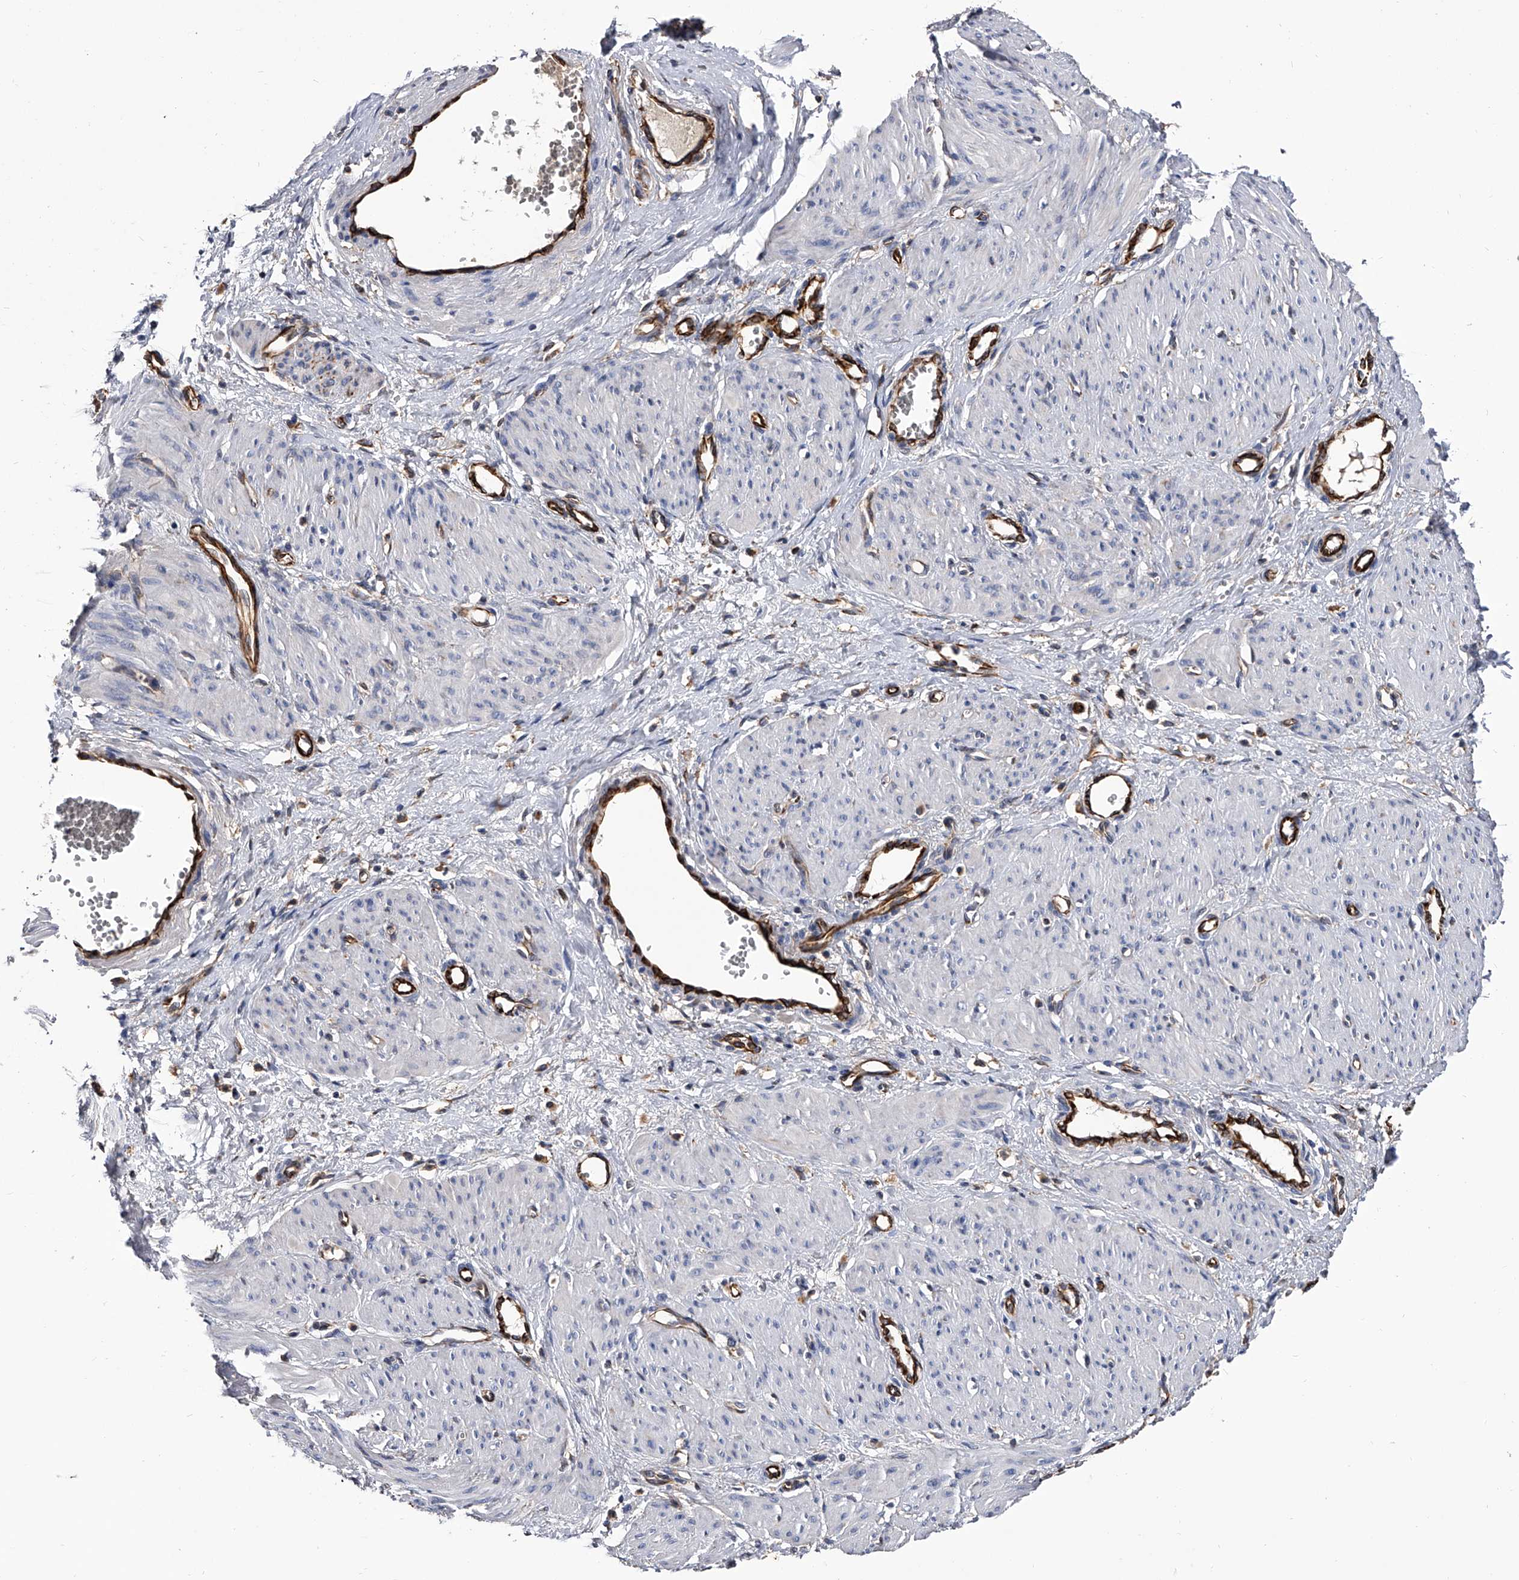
{"staining": {"intensity": "negative", "quantity": "none", "location": "none"}, "tissue": "smooth muscle", "cell_type": "Smooth muscle cells", "image_type": "normal", "snomed": [{"axis": "morphology", "description": "Normal tissue, NOS"}, {"axis": "topography", "description": "Endometrium"}], "caption": "Immunohistochemistry micrograph of benign human smooth muscle stained for a protein (brown), which shows no positivity in smooth muscle cells. Nuclei are stained in blue.", "gene": "EFCAB7", "patient": {"sex": "female", "age": 33}}